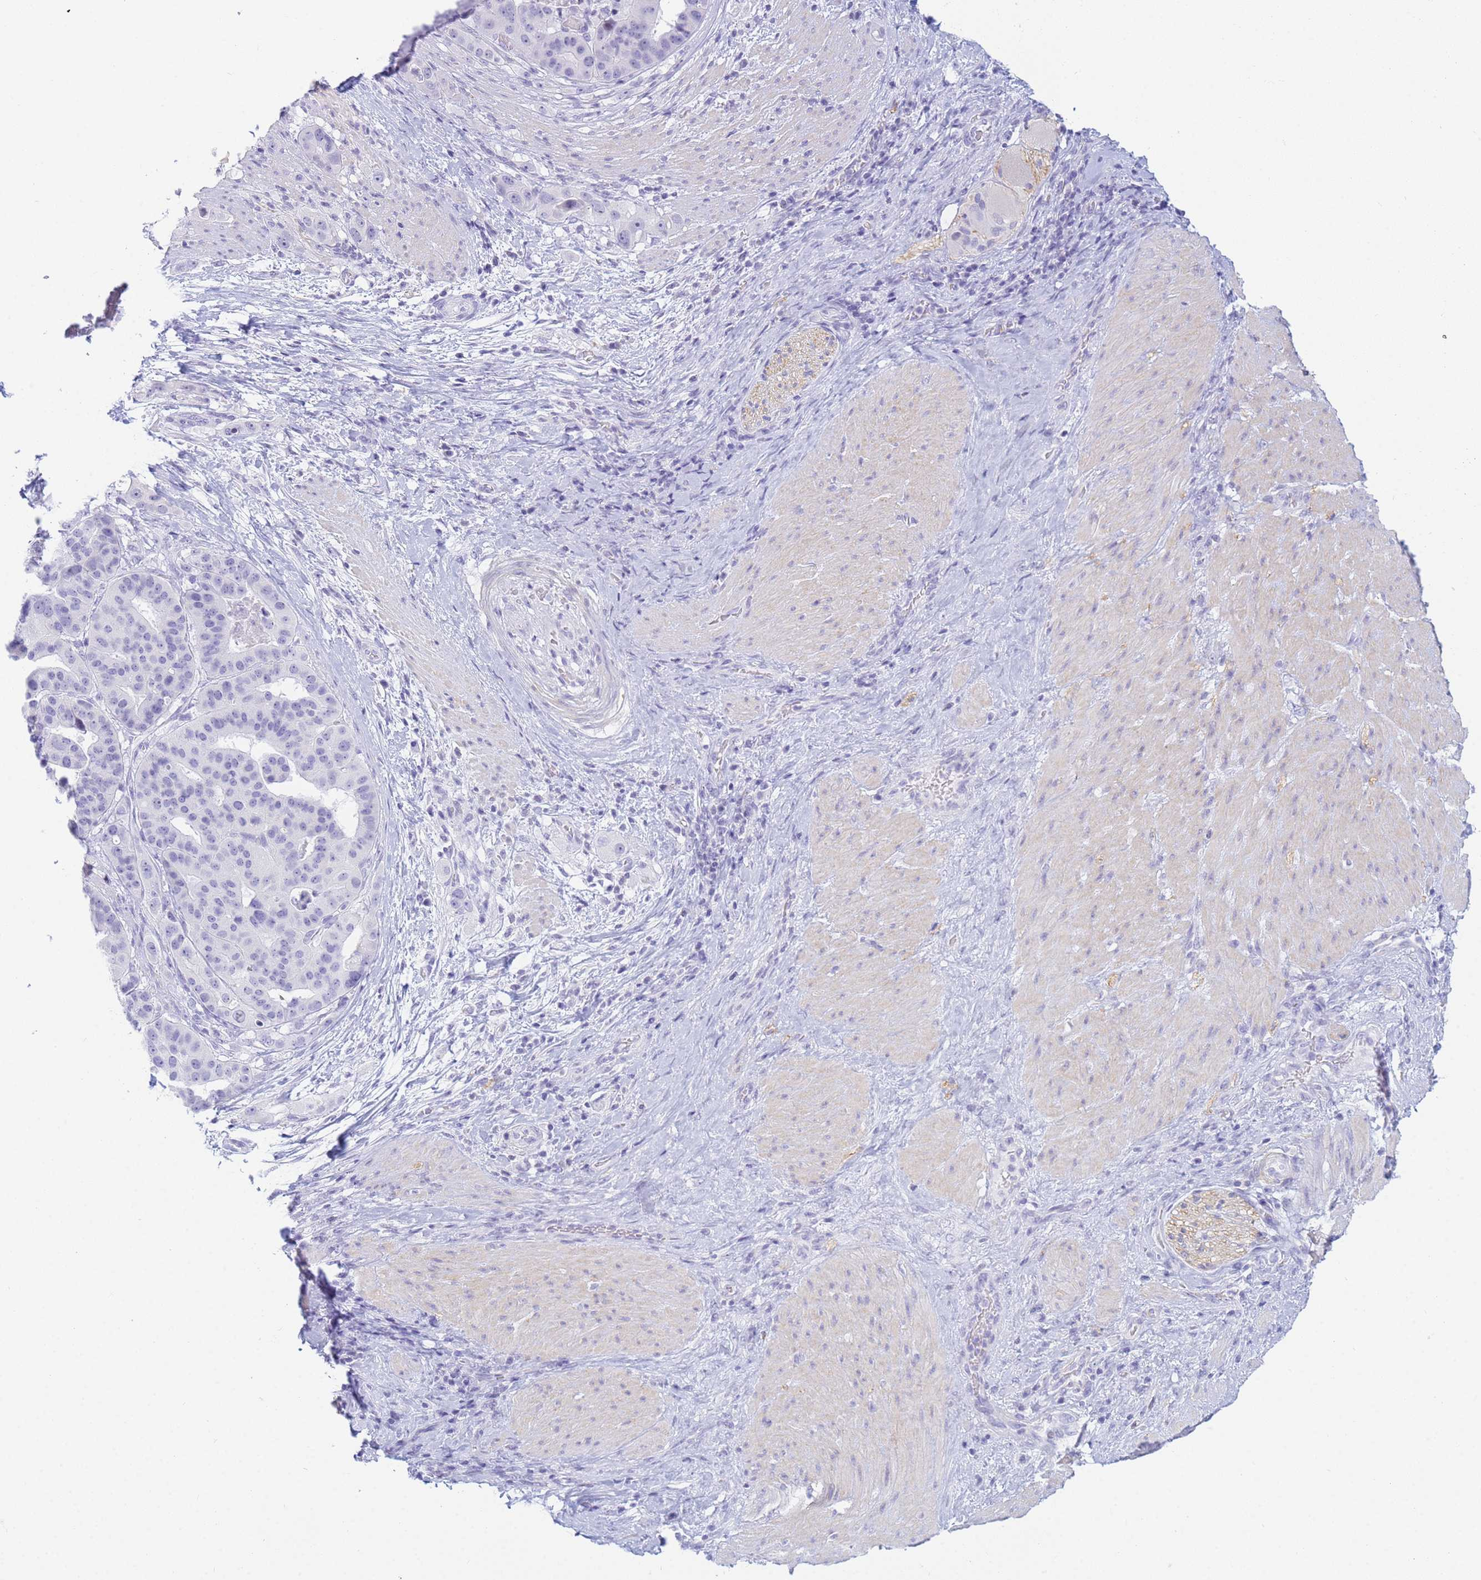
{"staining": {"intensity": "negative", "quantity": "none", "location": "none"}, "tissue": "stomach cancer", "cell_type": "Tumor cells", "image_type": "cancer", "snomed": [{"axis": "morphology", "description": "Adenocarcinoma, NOS"}, {"axis": "topography", "description": "Stomach"}], "caption": "Tumor cells show no significant protein staining in stomach cancer.", "gene": "SNX20", "patient": {"sex": "male", "age": 48}}